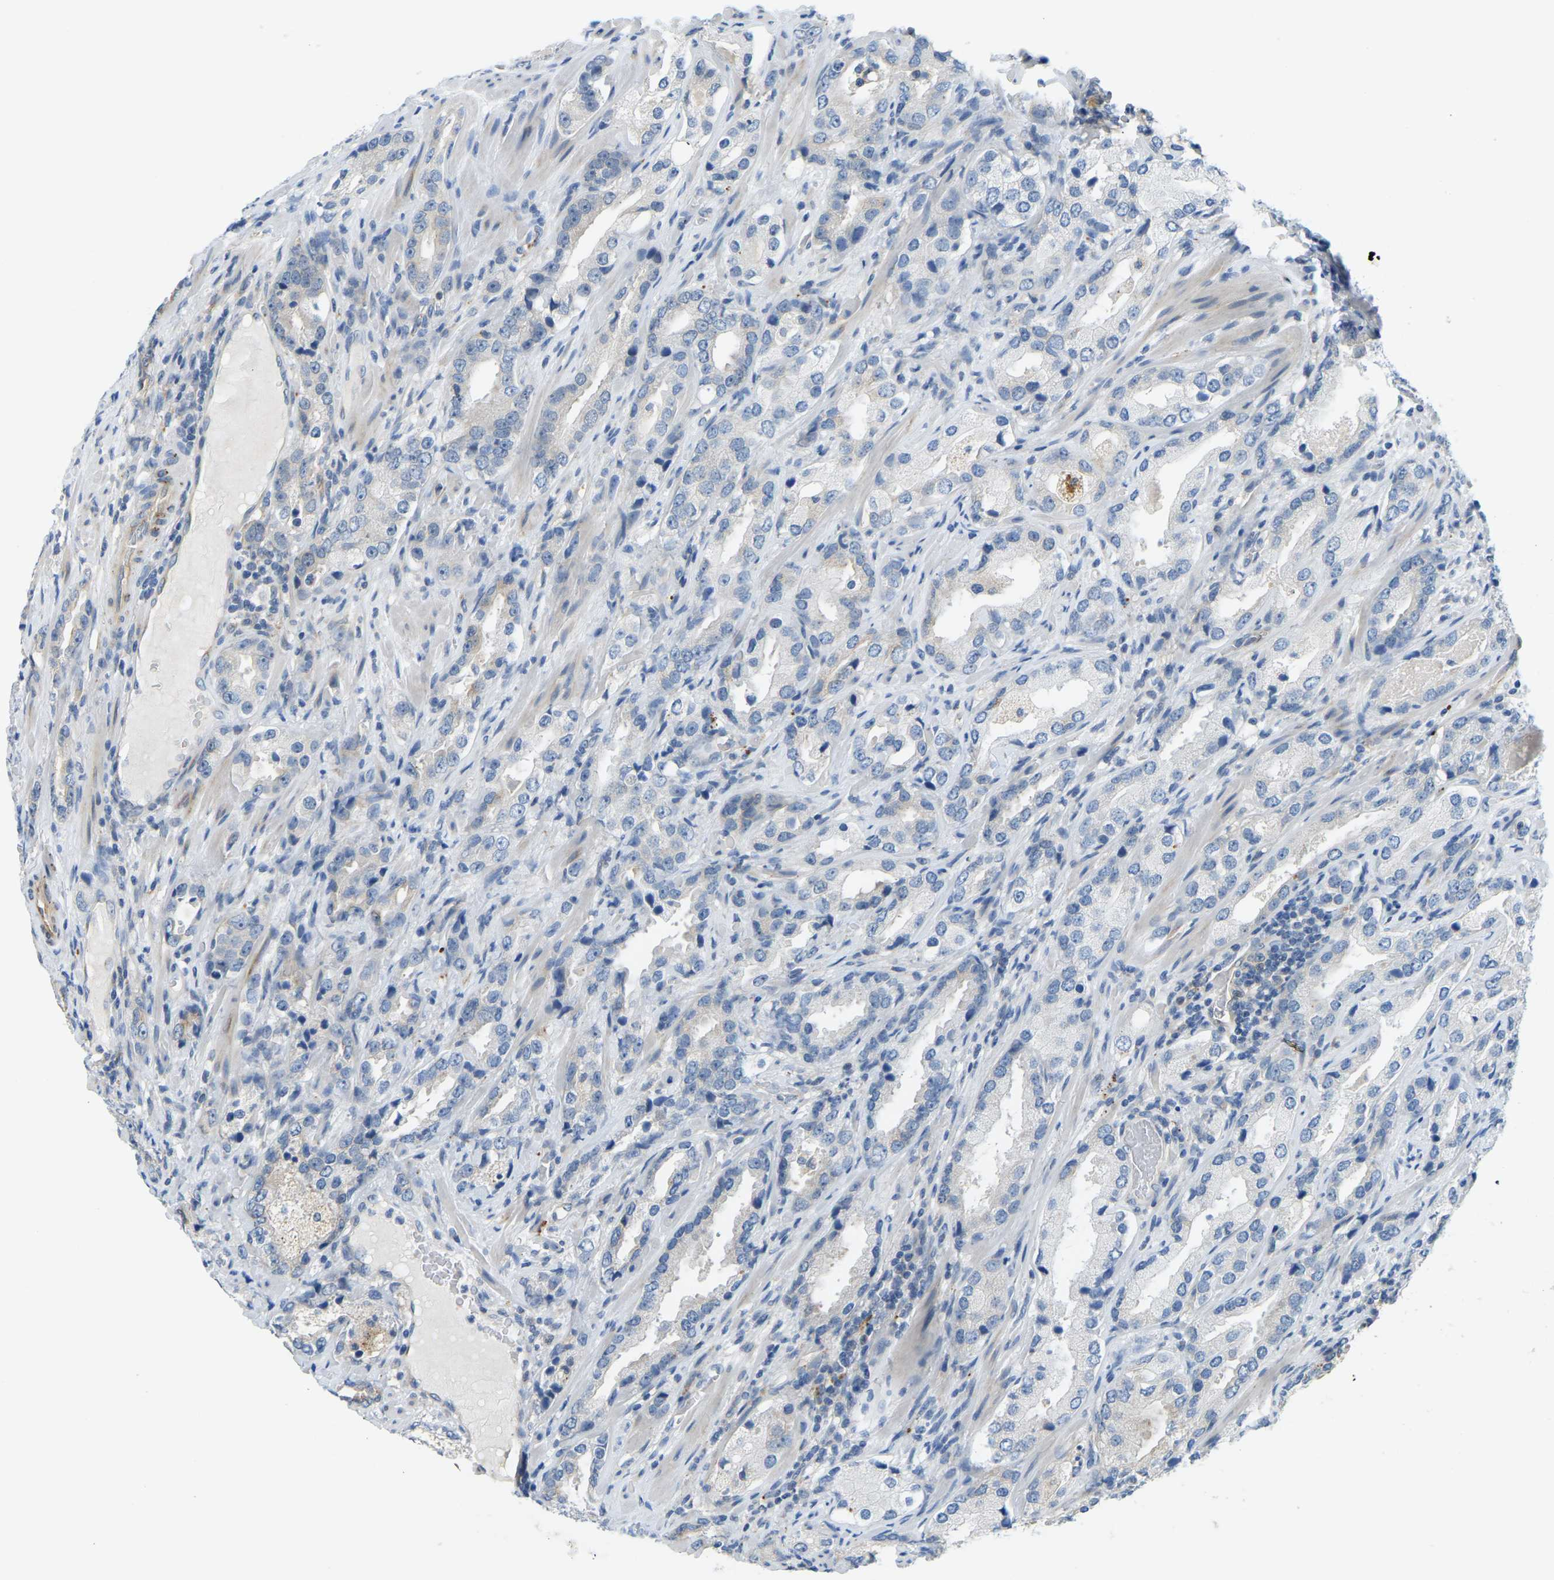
{"staining": {"intensity": "negative", "quantity": "none", "location": "none"}, "tissue": "prostate cancer", "cell_type": "Tumor cells", "image_type": "cancer", "snomed": [{"axis": "morphology", "description": "Adenocarcinoma, High grade"}, {"axis": "topography", "description": "Prostate"}], "caption": "Image shows no significant protein staining in tumor cells of adenocarcinoma (high-grade) (prostate).", "gene": "NME8", "patient": {"sex": "male", "age": 63}}